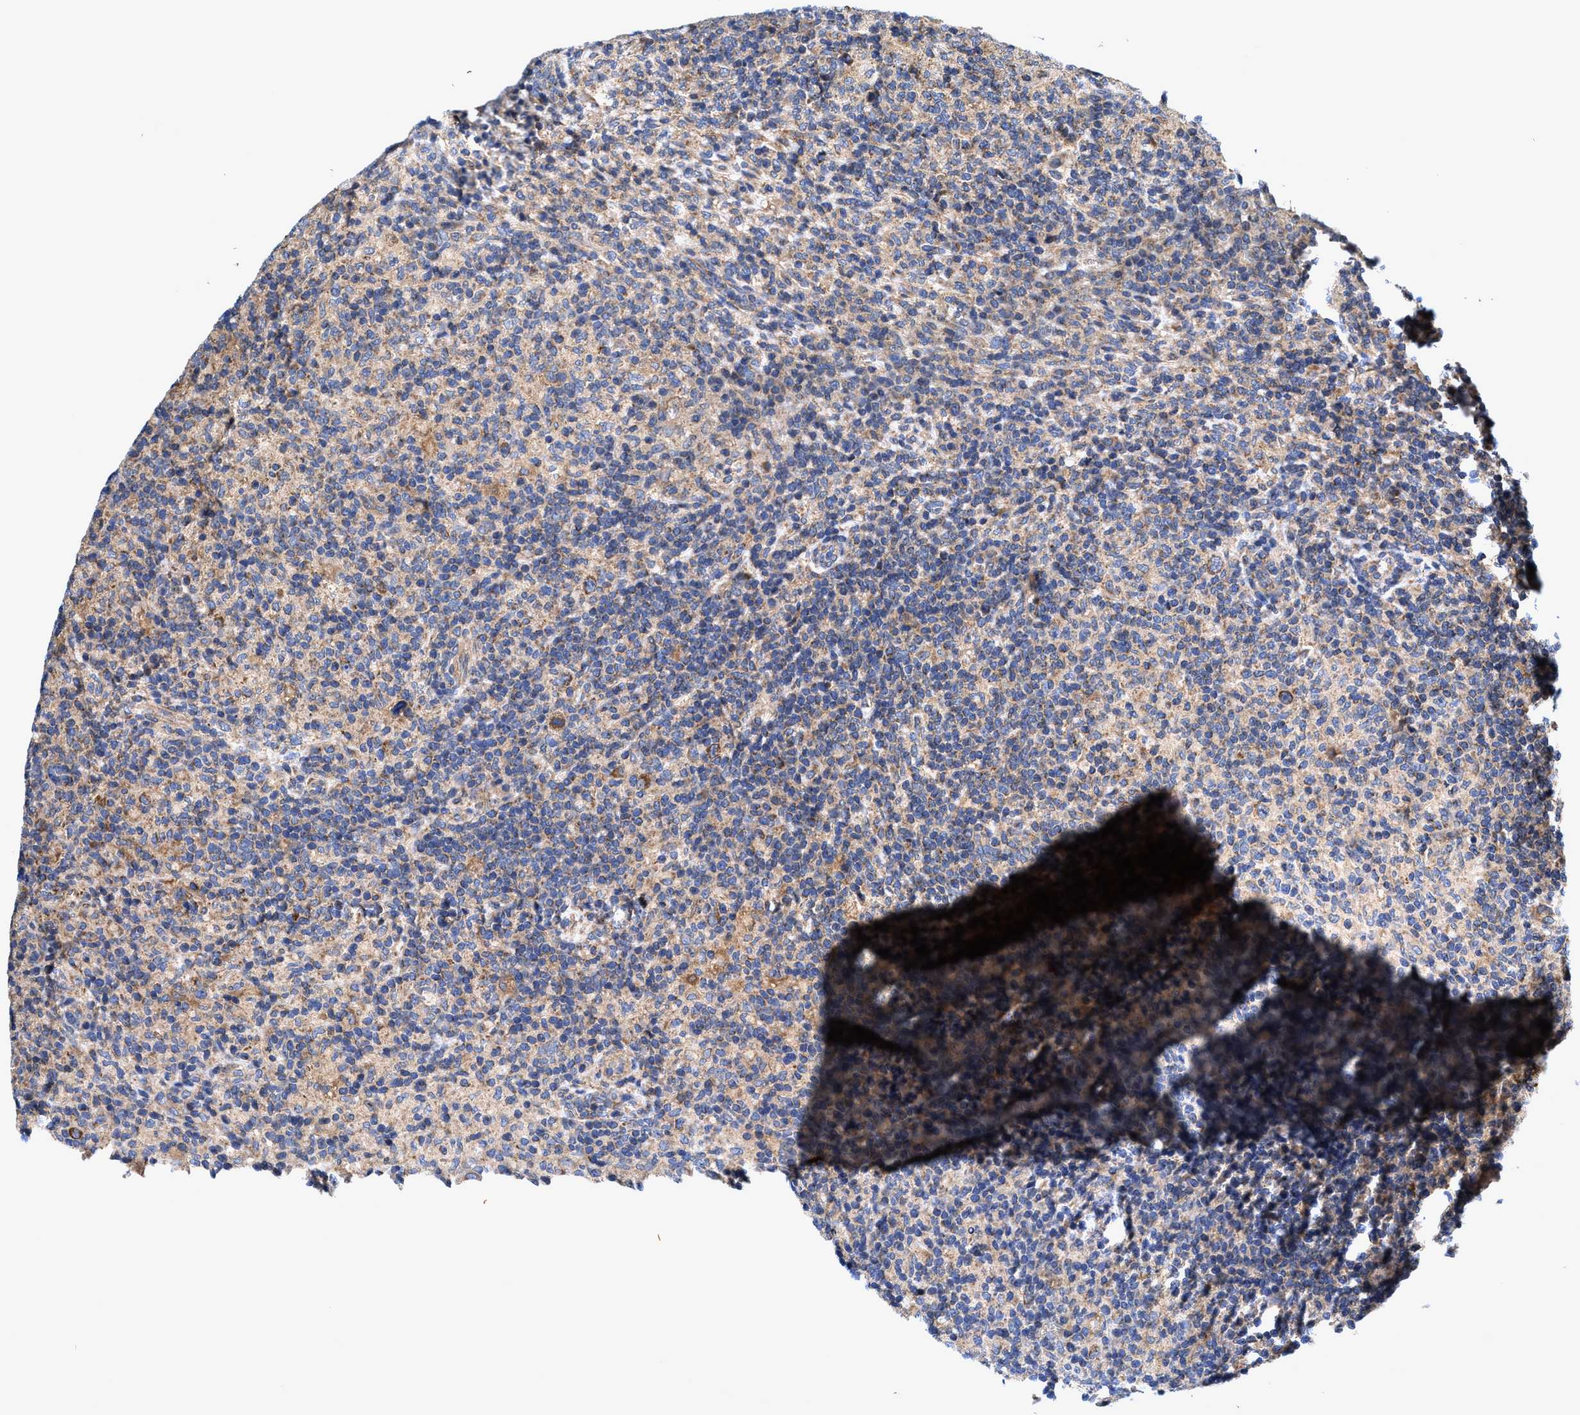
{"staining": {"intensity": "moderate", "quantity": ">75%", "location": "cytoplasmic/membranous"}, "tissue": "lymphoma", "cell_type": "Tumor cells", "image_type": "cancer", "snomed": [{"axis": "morphology", "description": "Hodgkin's disease, NOS"}, {"axis": "topography", "description": "Lymph node"}], "caption": "Tumor cells display medium levels of moderate cytoplasmic/membranous staining in about >75% of cells in human Hodgkin's disease.", "gene": "EFNA4", "patient": {"sex": "male", "age": 70}}